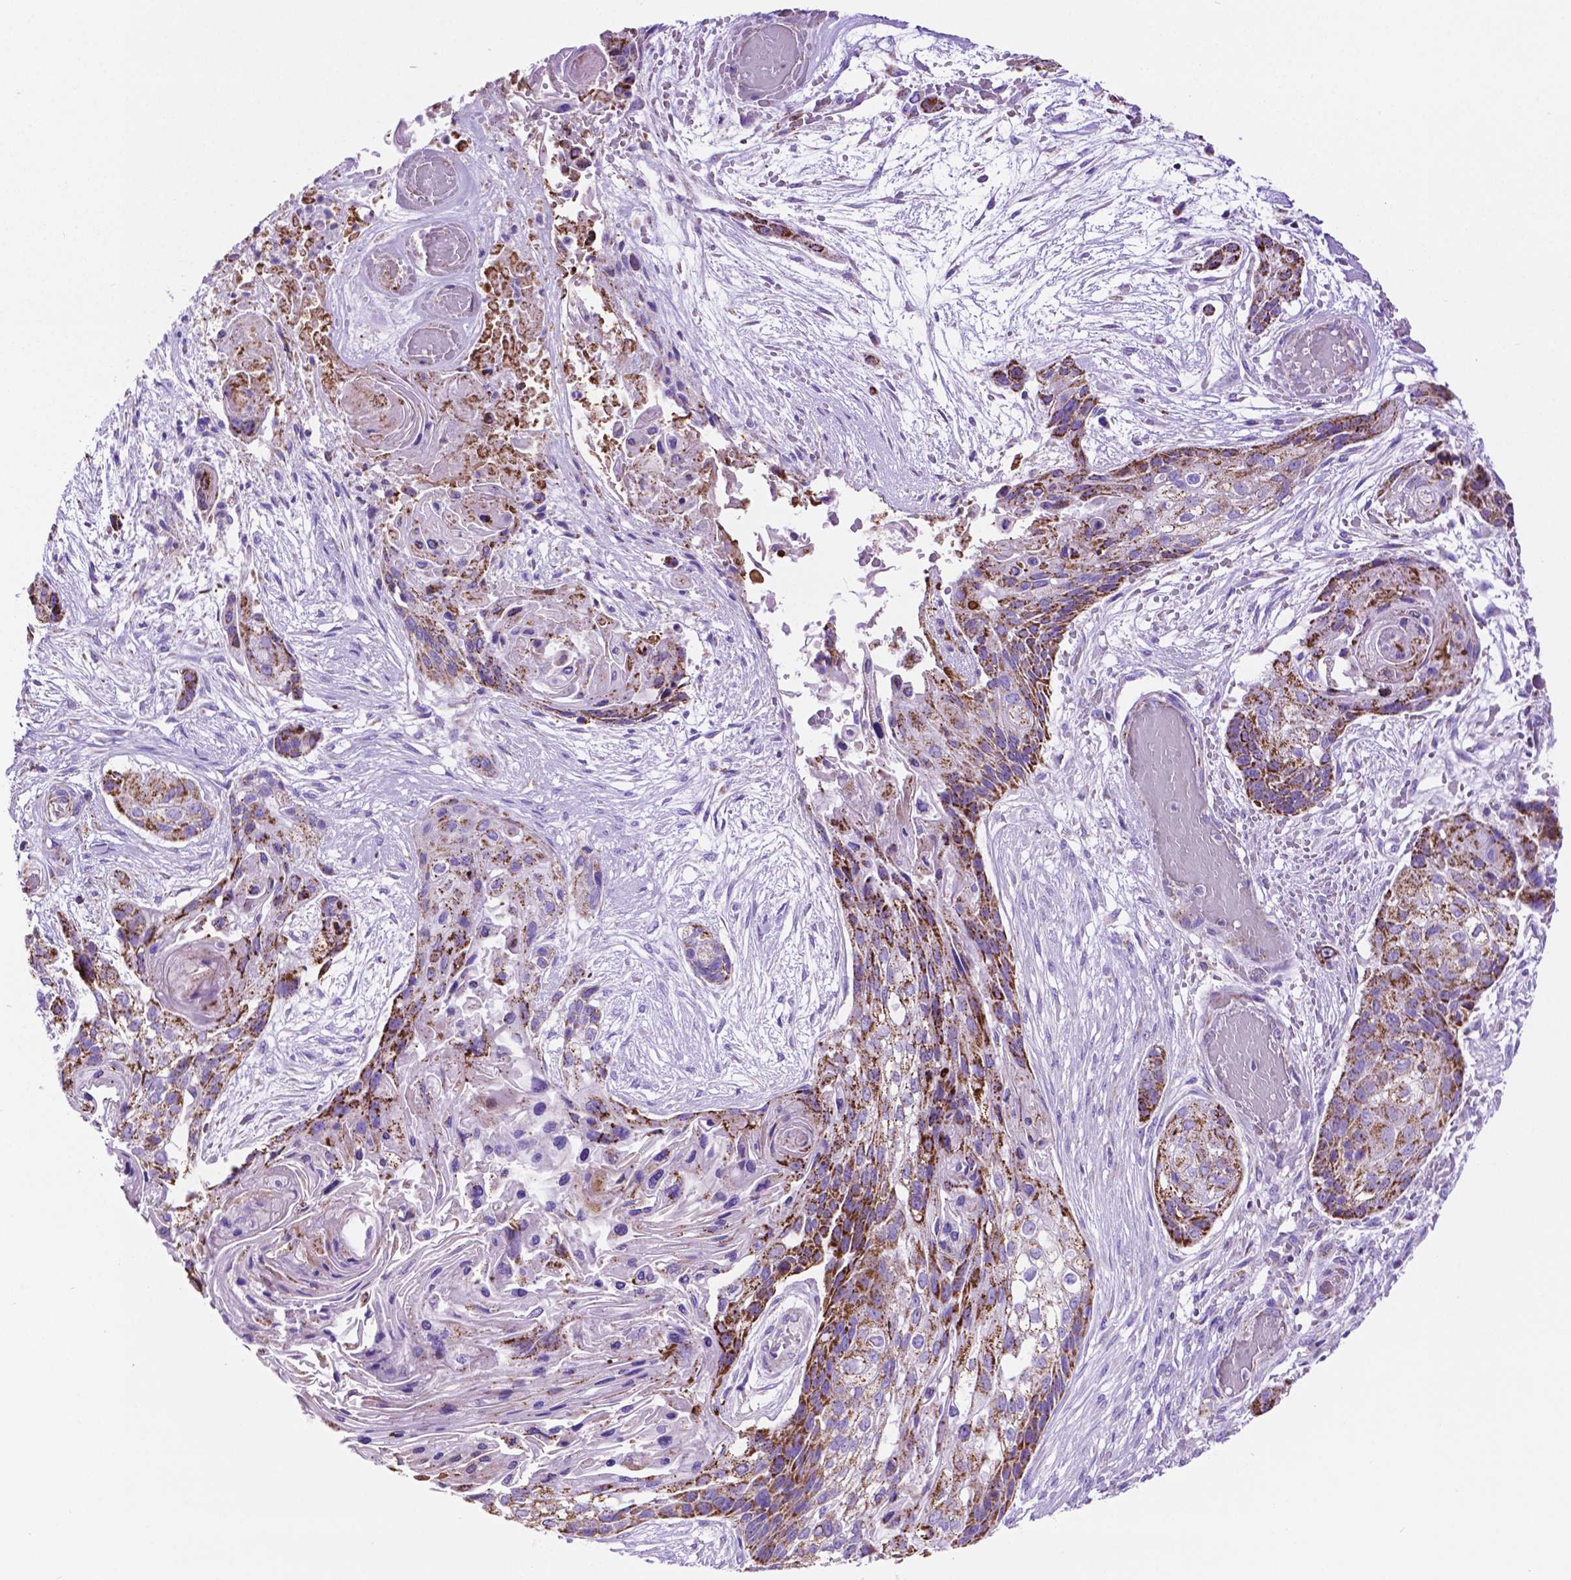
{"staining": {"intensity": "strong", "quantity": ">75%", "location": "cytoplasmic/membranous"}, "tissue": "lung cancer", "cell_type": "Tumor cells", "image_type": "cancer", "snomed": [{"axis": "morphology", "description": "Squamous cell carcinoma, NOS"}, {"axis": "topography", "description": "Lung"}], "caption": "This photomicrograph reveals lung squamous cell carcinoma stained with IHC to label a protein in brown. The cytoplasmic/membranous of tumor cells show strong positivity for the protein. Nuclei are counter-stained blue.", "gene": "GDPD5", "patient": {"sex": "male", "age": 69}}